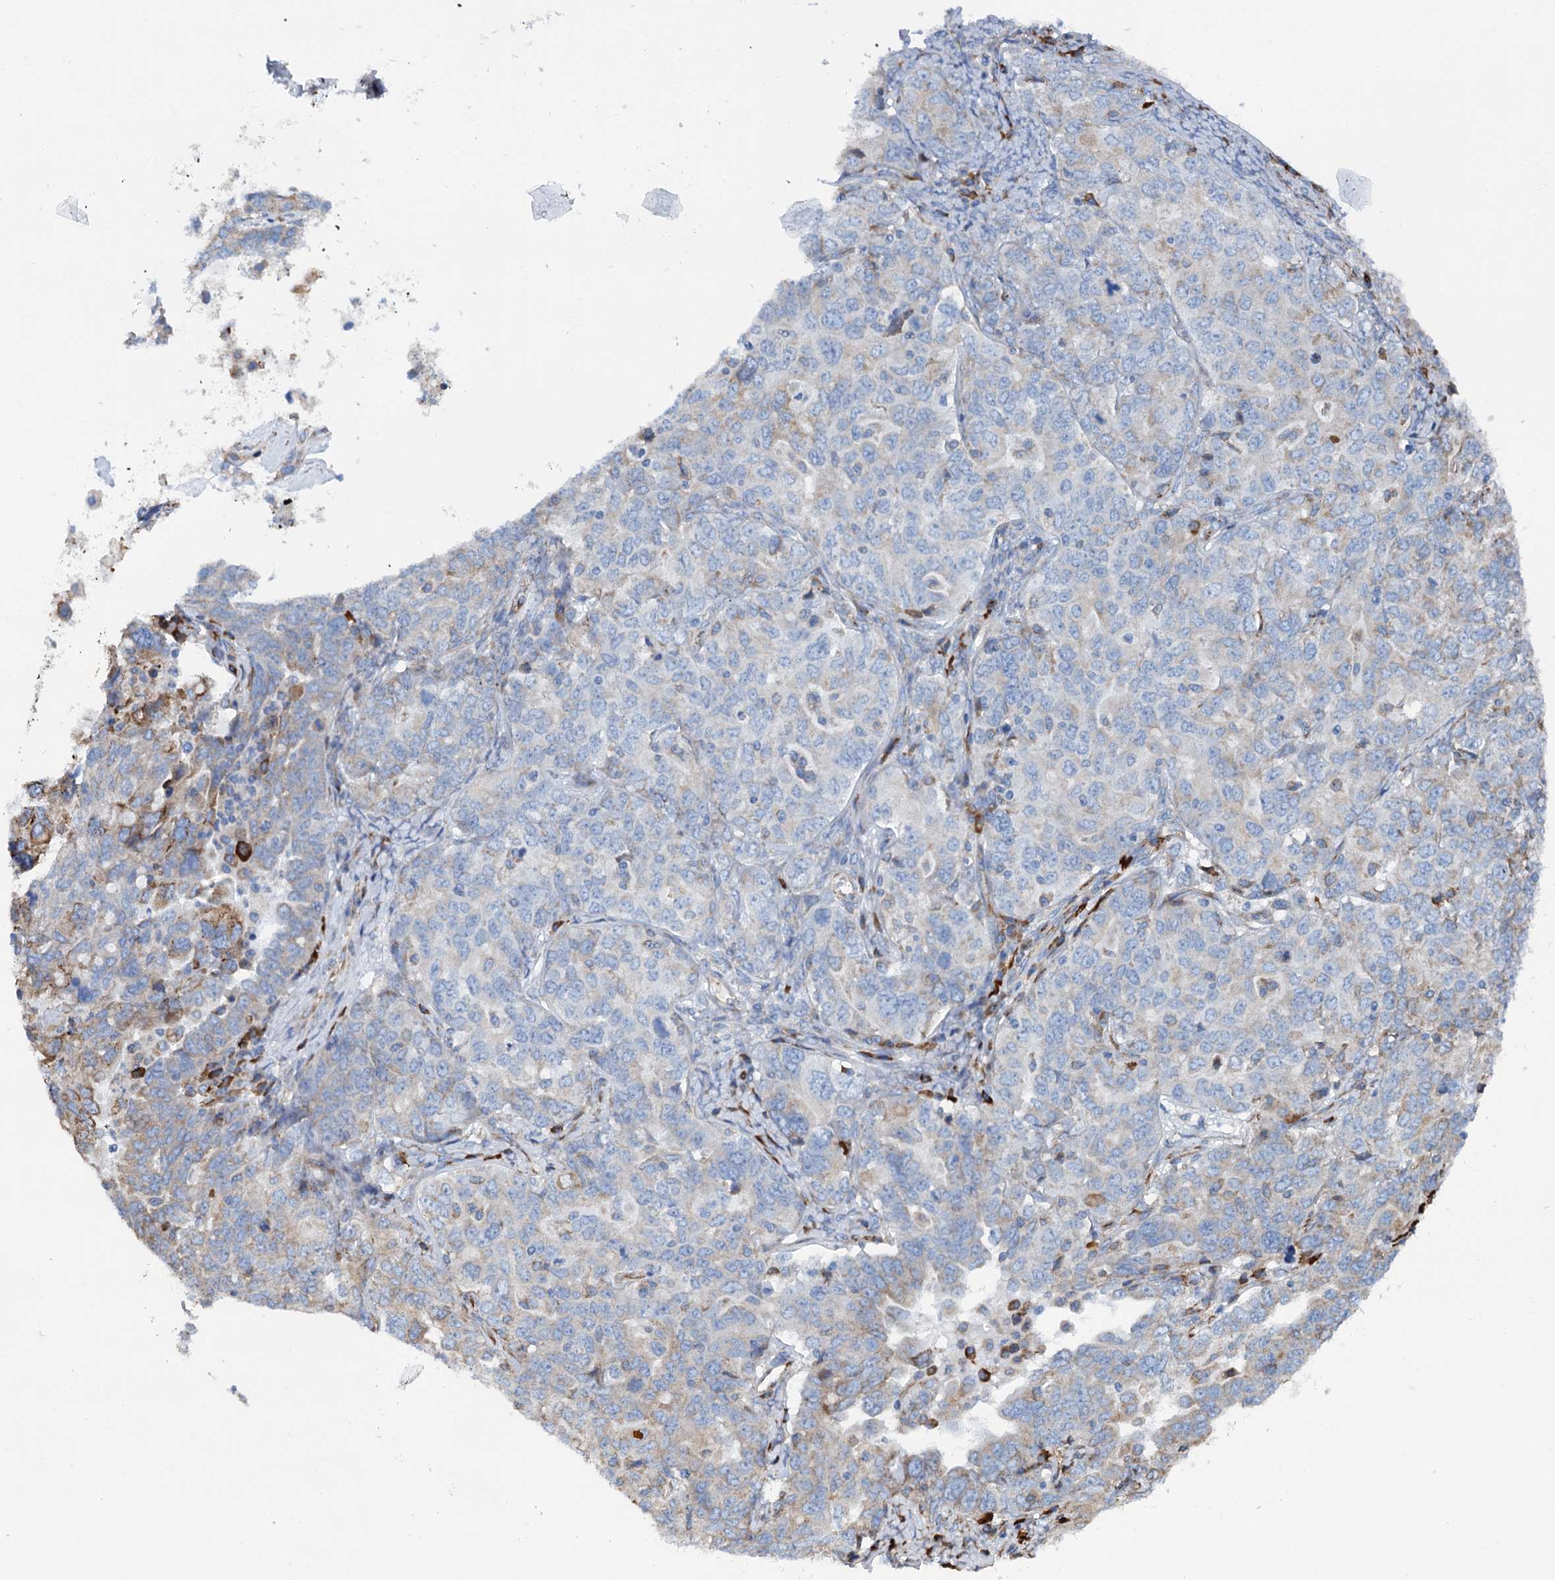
{"staining": {"intensity": "negative", "quantity": "none", "location": "none"}, "tissue": "ovarian cancer", "cell_type": "Tumor cells", "image_type": "cancer", "snomed": [{"axis": "morphology", "description": "Carcinoma, endometroid"}, {"axis": "topography", "description": "Ovary"}], "caption": "Human ovarian endometroid carcinoma stained for a protein using immunohistochemistry (IHC) displays no expression in tumor cells.", "gene": "SHE", "patient": {"sex": "female", "age": 62}}